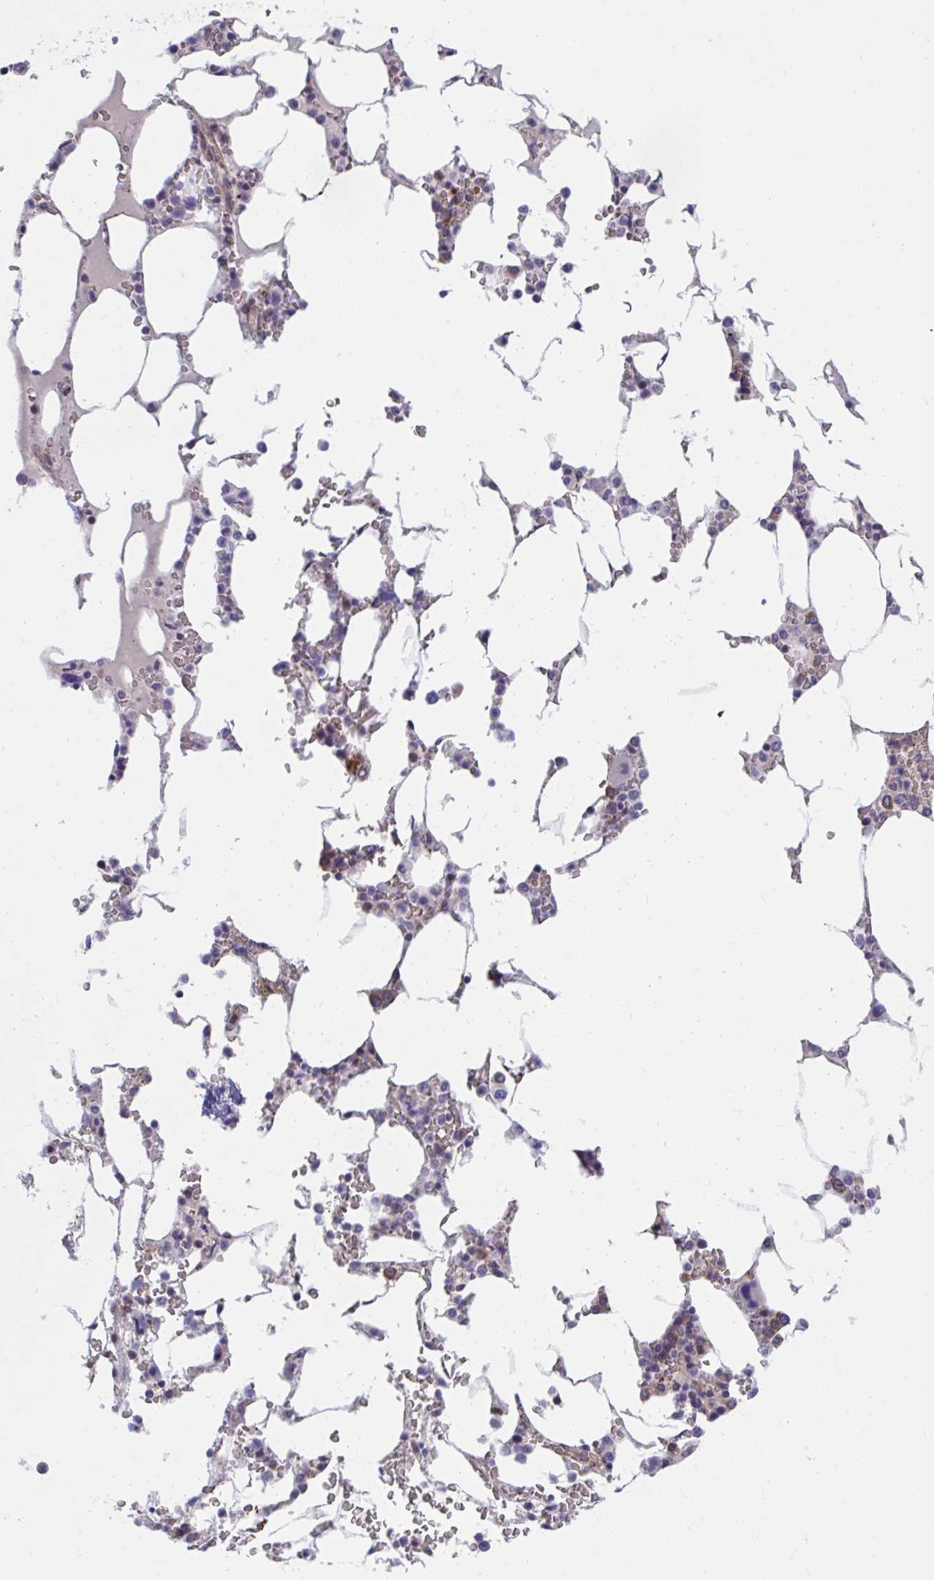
{"staining": {"intensity": "moderate", "quantity": "25%-75%", "location": "cytoplasmic/membranous"}, "tissue": "bone marrow", "cell_type": "Hematopoietic cells", "image_type": "normal", "snomed": [{"axis": "morphology", "description": "Normal tissue, NOS"}, {"axis": "topography", "description": "Bone marrow"}], "caption": "A brown stain shows moderate cytoplasmic/membranous staining of a protein in hematopoietic cells of unremarkable human bone marrow.", "gene": "ZNF778", "patient": {"sex": "male", "age": 64}}